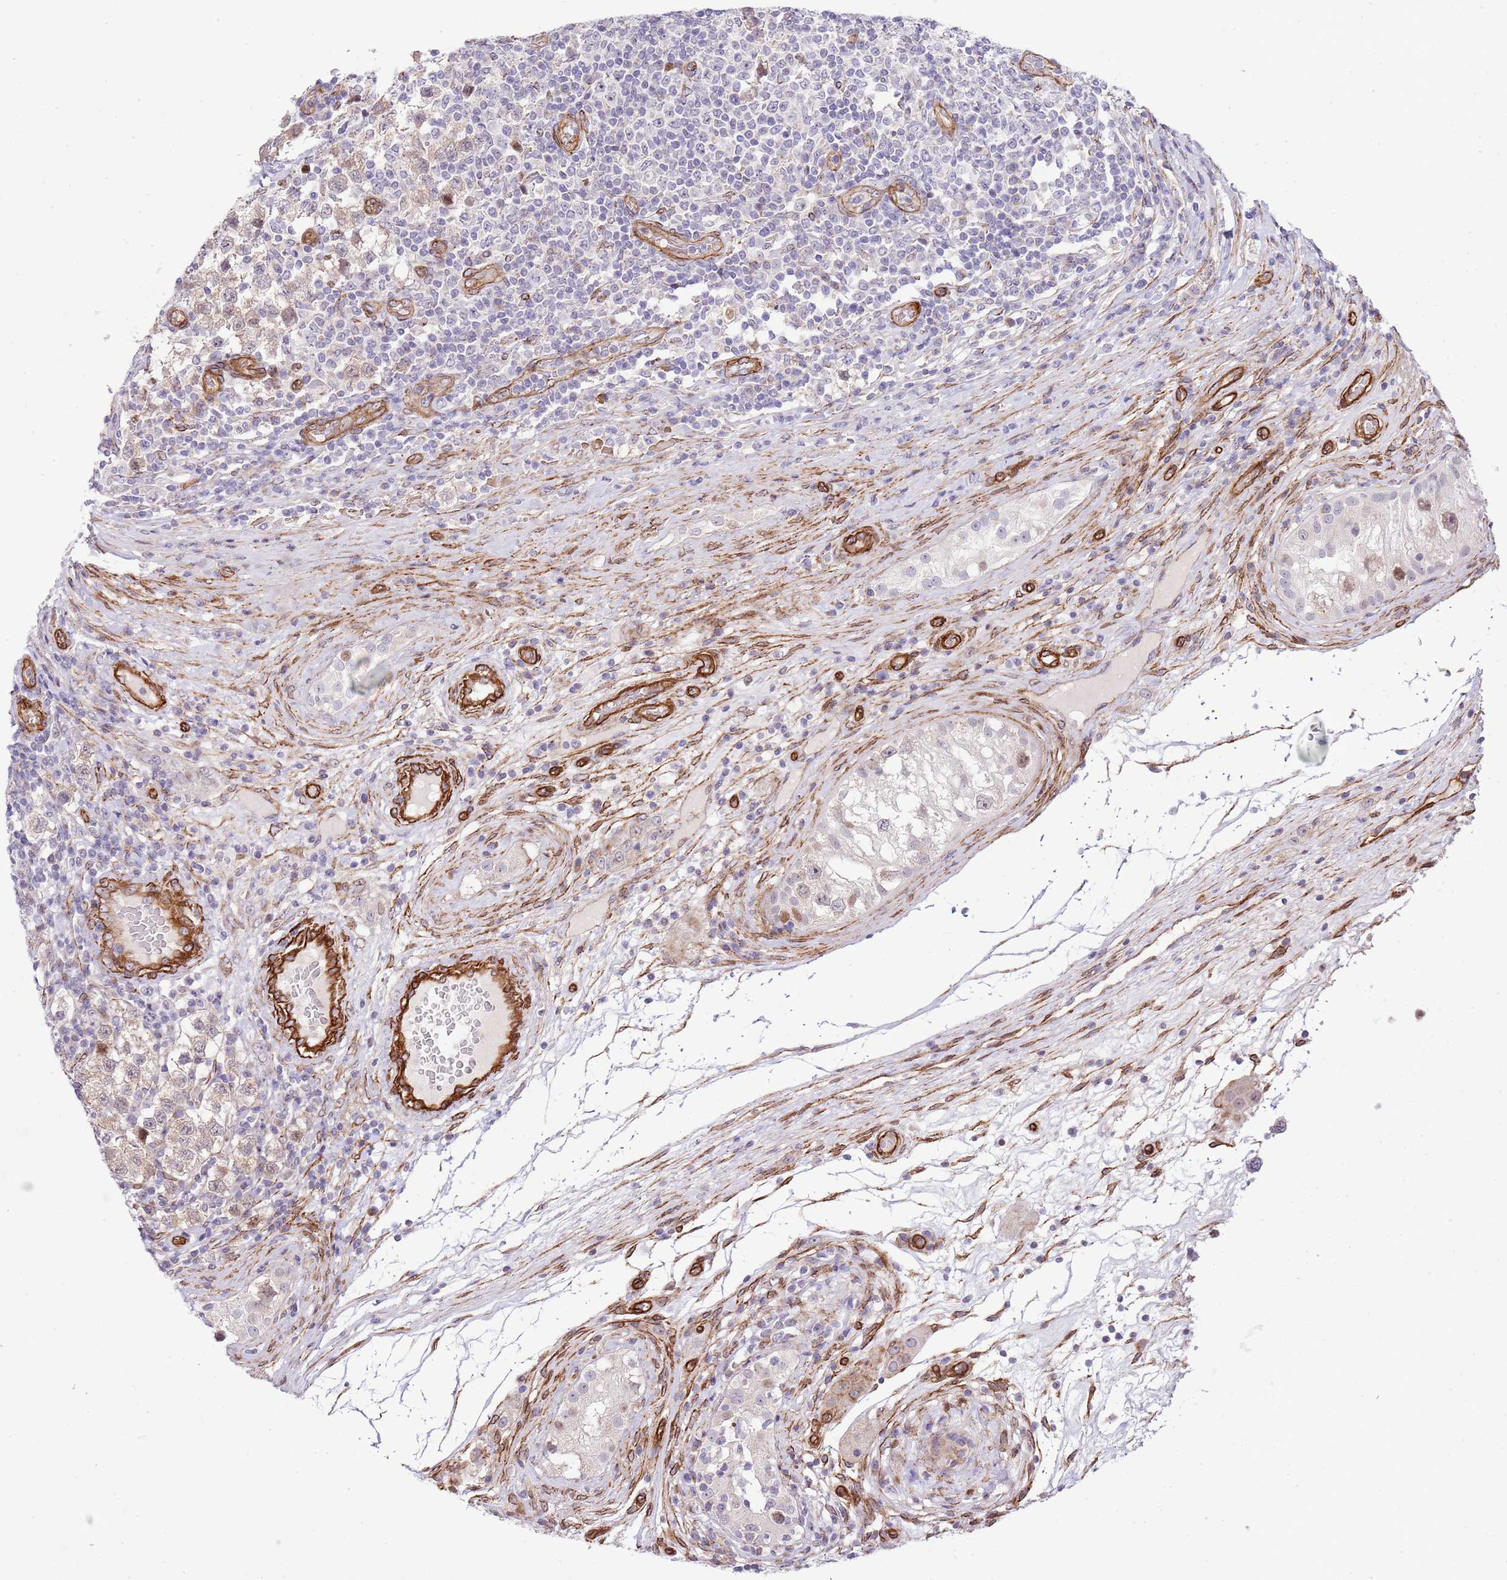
{"staining": {"intensity": "negative", "quantity": "none", "location": "none"}, "tissue": "testis cancer", "cell_type": "Tumor cells", "image_type": "cancer", "snomed": [{"axis": "morphology", "description": "Seminoma, NOS"}, {"axis": "topography", "description": "Testis"}], "caption": "There is no significant positivity in tumor cells of testis cancer (seminoma). (IHC, brightfield microscopy, high magnification).", "gene": "NEK3", "patient": {"sex": "male", "age": 34}}